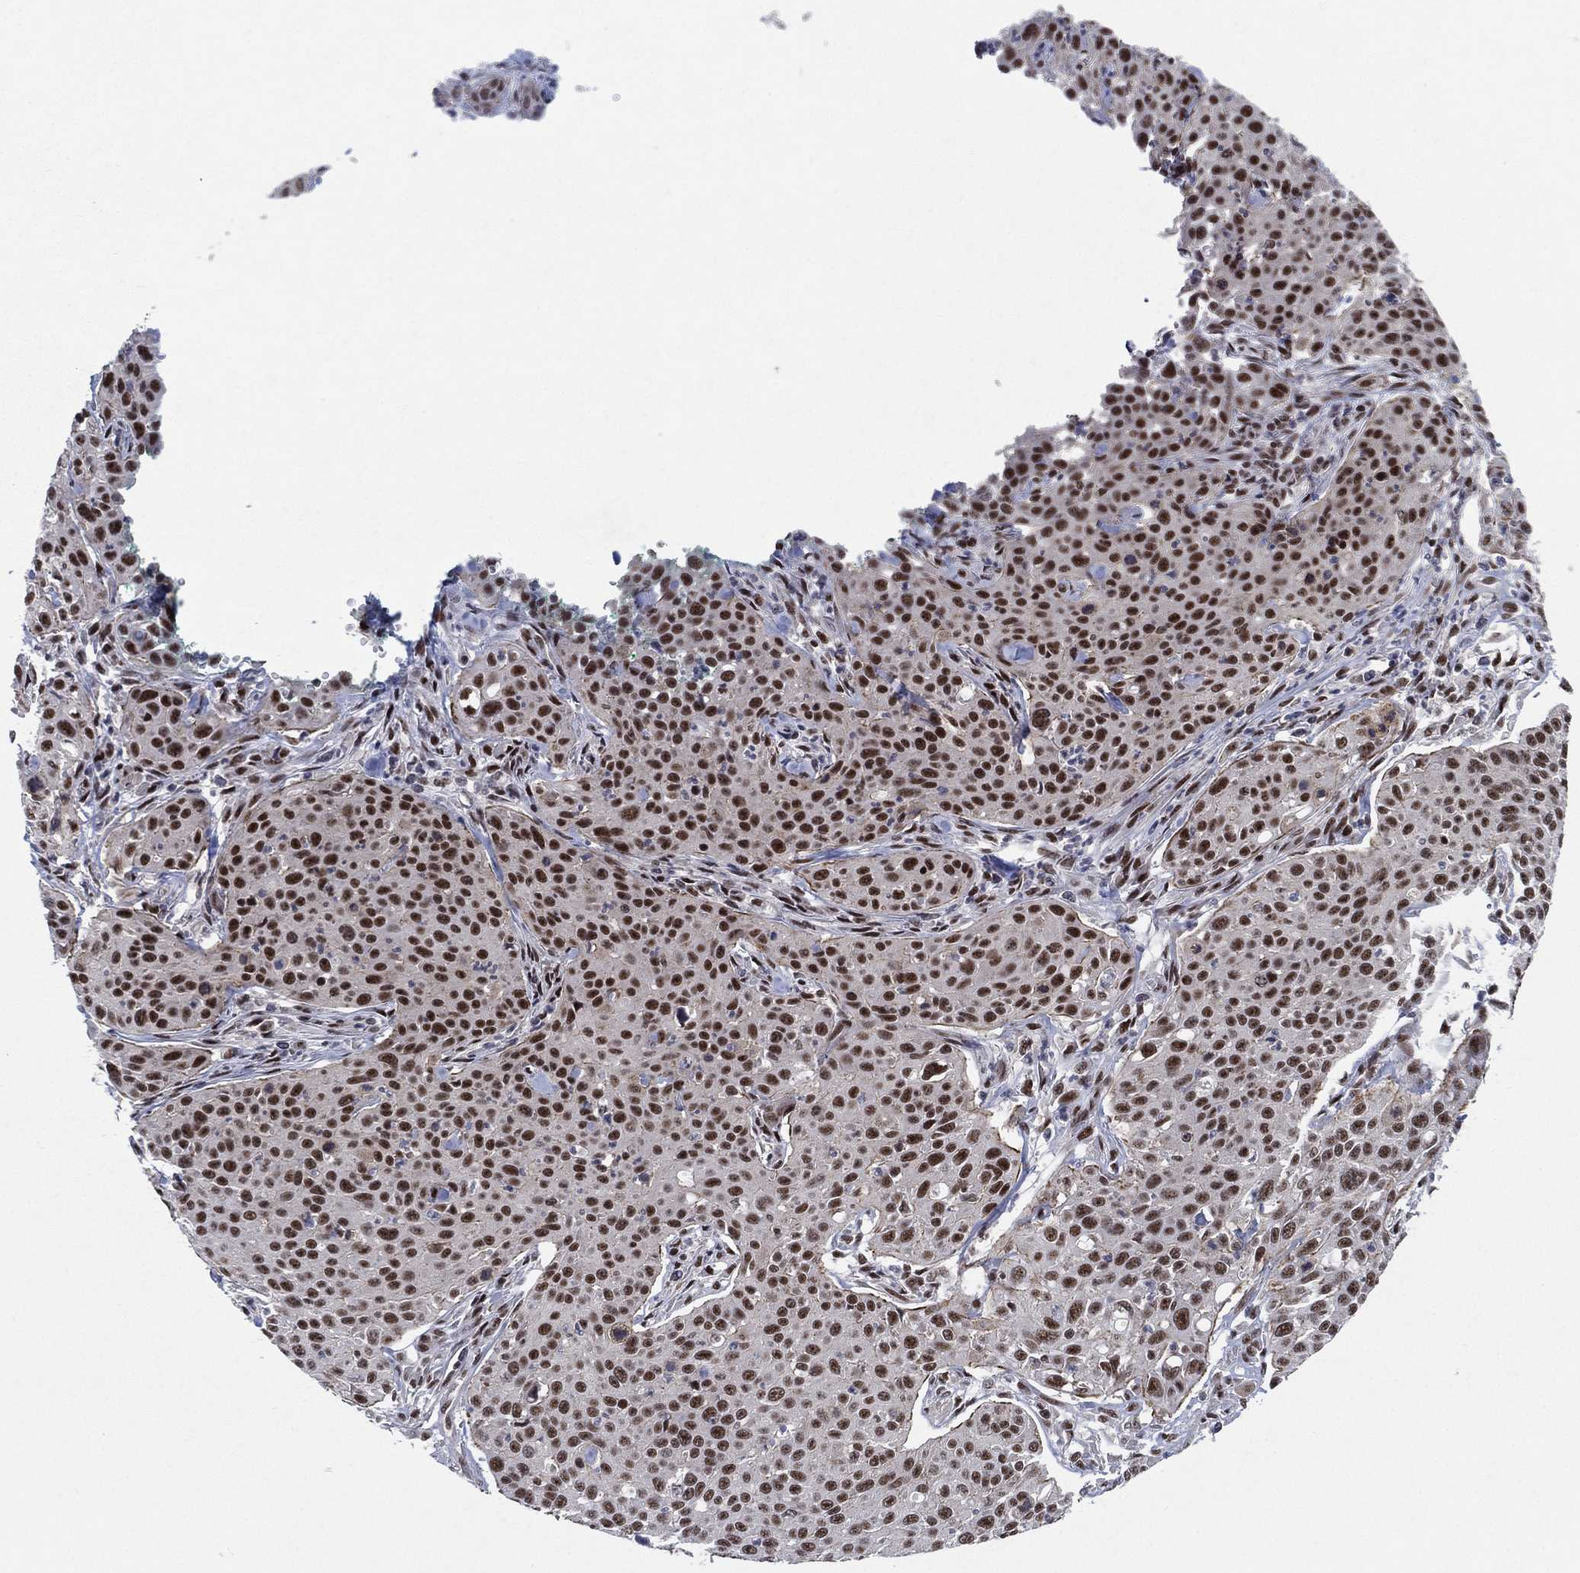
{"staining": {"intensity": "strong", "quantity": ">75%", "location": "nuclear"}, "tissue": "cervical cancer", "cell_type": "Tumor cells", "image_type": "cancer", "snomed": [{"axis": "morphology", "description": "Squamous cell carcinoma, NOS"}, {"axis": "topography", "description": "Cervix"}], "caption": "Human squamous cell carcinoma (cervical) stained for a protein (brown) shows strong nuclear positive staining in about >75% of tumor cells.", "gene": "DGCR8", "patient": {"sex": "female", "age": 26}}